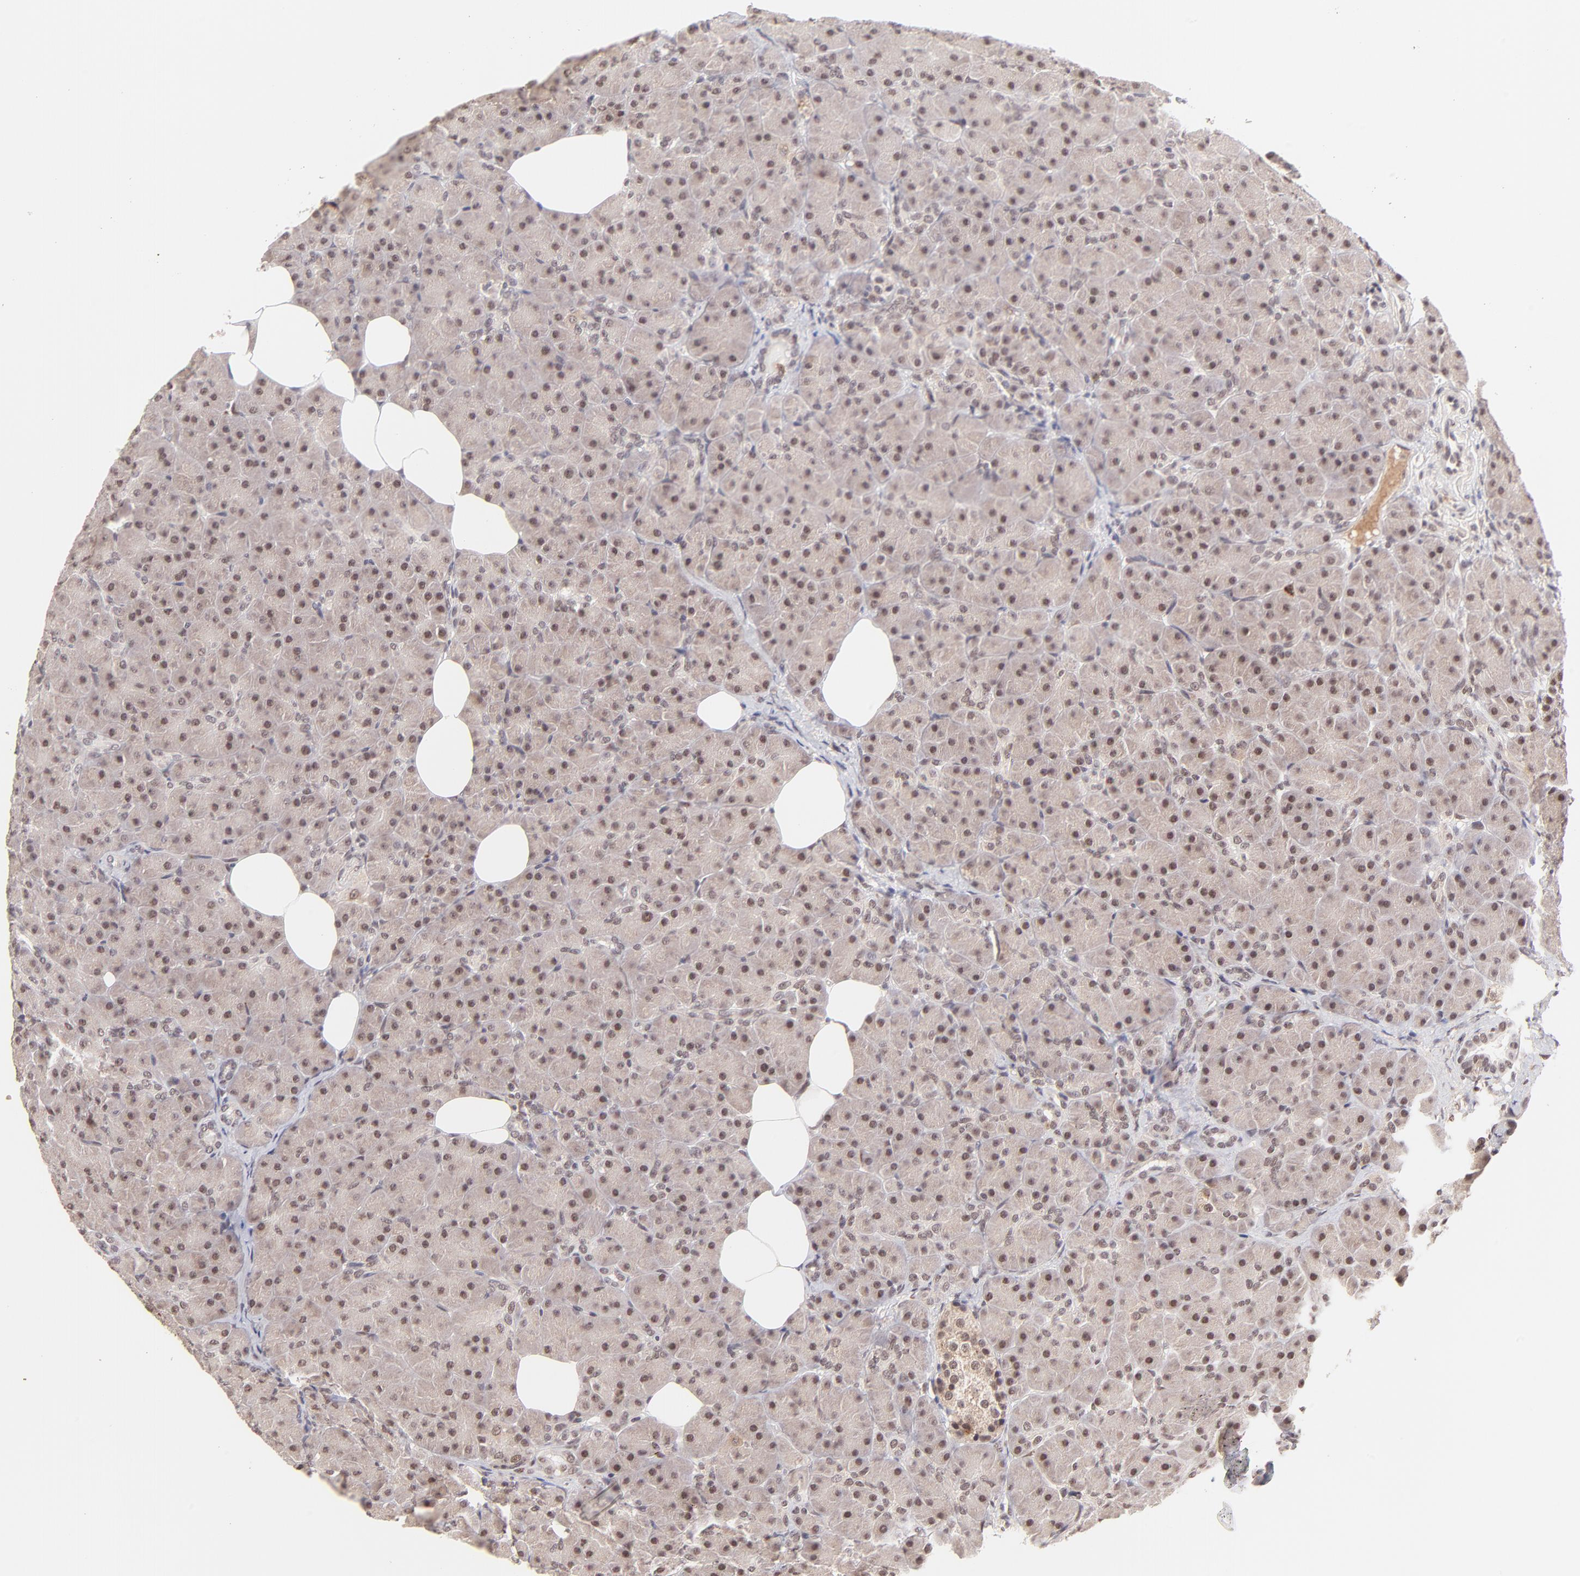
{"staining": {"intensity": "weak", "quantity": "25%-75%", "location": "cytoplasmic/membranous,nuclear"}, "tissue": "pancreas", "cell_type": "Exocrine glandular cells", "image_type": "normal", "snomed": [{"axis": "morphology", "description": "Normal tissue, NOS"}, {"axis": "topography", "description": "Pancreas"}], "caption": "A high-resolution image shows immunohistochemistry staining of unremarkable pancreas, which exhibits weak cytoplasmic/membranous,nuclear positivity in about 25%-75% of exocrine glandular cells. The staining was performed using DAB (3,3'-diaminobenzidine), with brown indicating positive protein expression. Nuclei are stained blue with hematoxylin.", "gene": "MED12", "patient": {"sex": "male", "age": 66}}